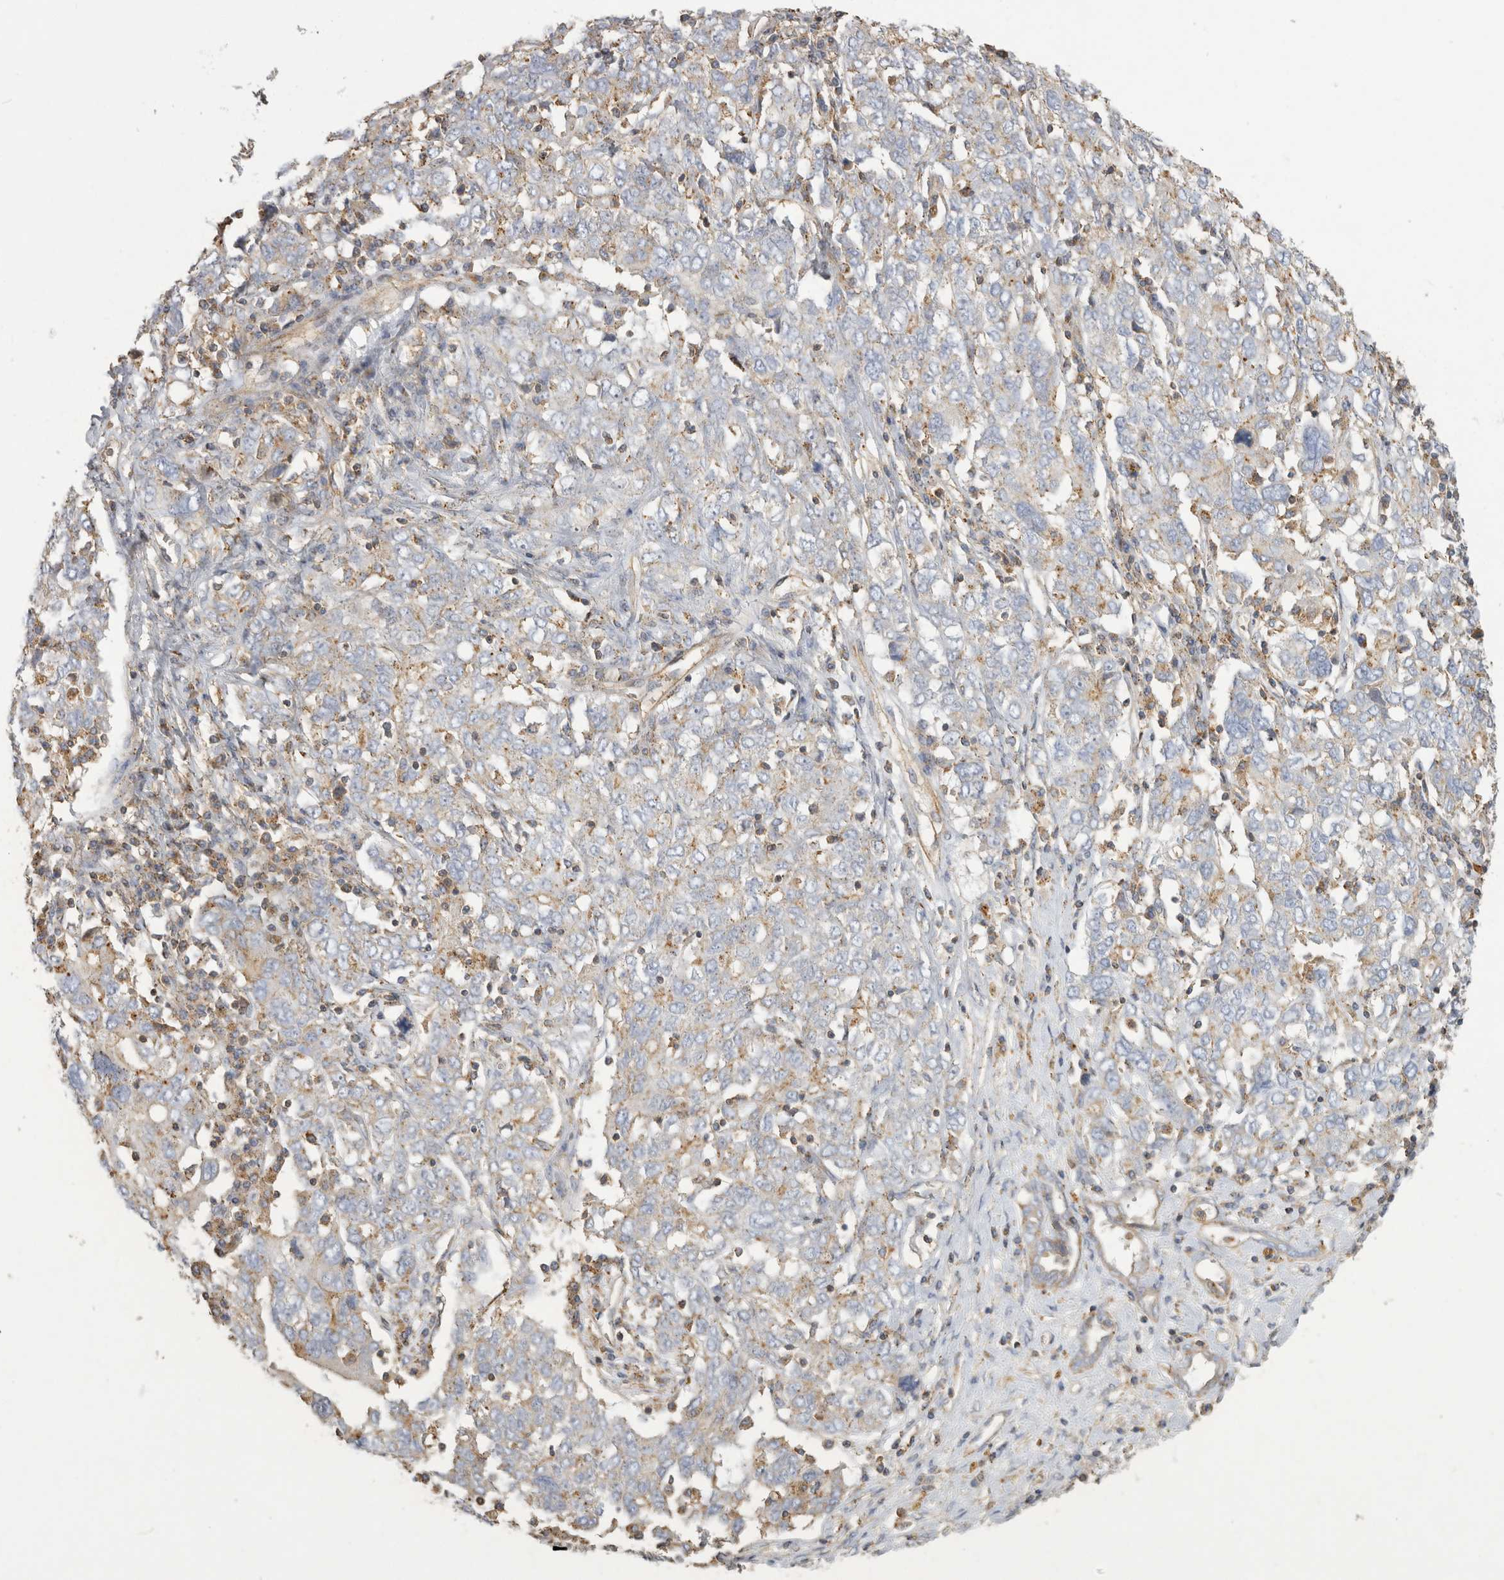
{"staining": {"intensity": "weak", "quantity": "25%-75%", "location": "cytoplasmic/membranous"}, "tissue": "ovarian cancer", "cell_type": "Tumor cells", "image_type": "cancer", "snomed": [{"axis": "morphology", "description": "Carcinoma, endometroid"}, {"axis": "topography", "description": "Ovary"}], "caption": "IHC photomicrograph of neoplastic tissue: human ovarian endometroid carcinoma stained using immunohistochemistry (IHC) shows low levels of weak protein expression localized specifically in the cytoplasmic/membranous of tumor cells, appearing as a cytoplasmic/membranous brown color.", "gene": "CHMP6", "patient": {"sex": "female", "age": 62}}